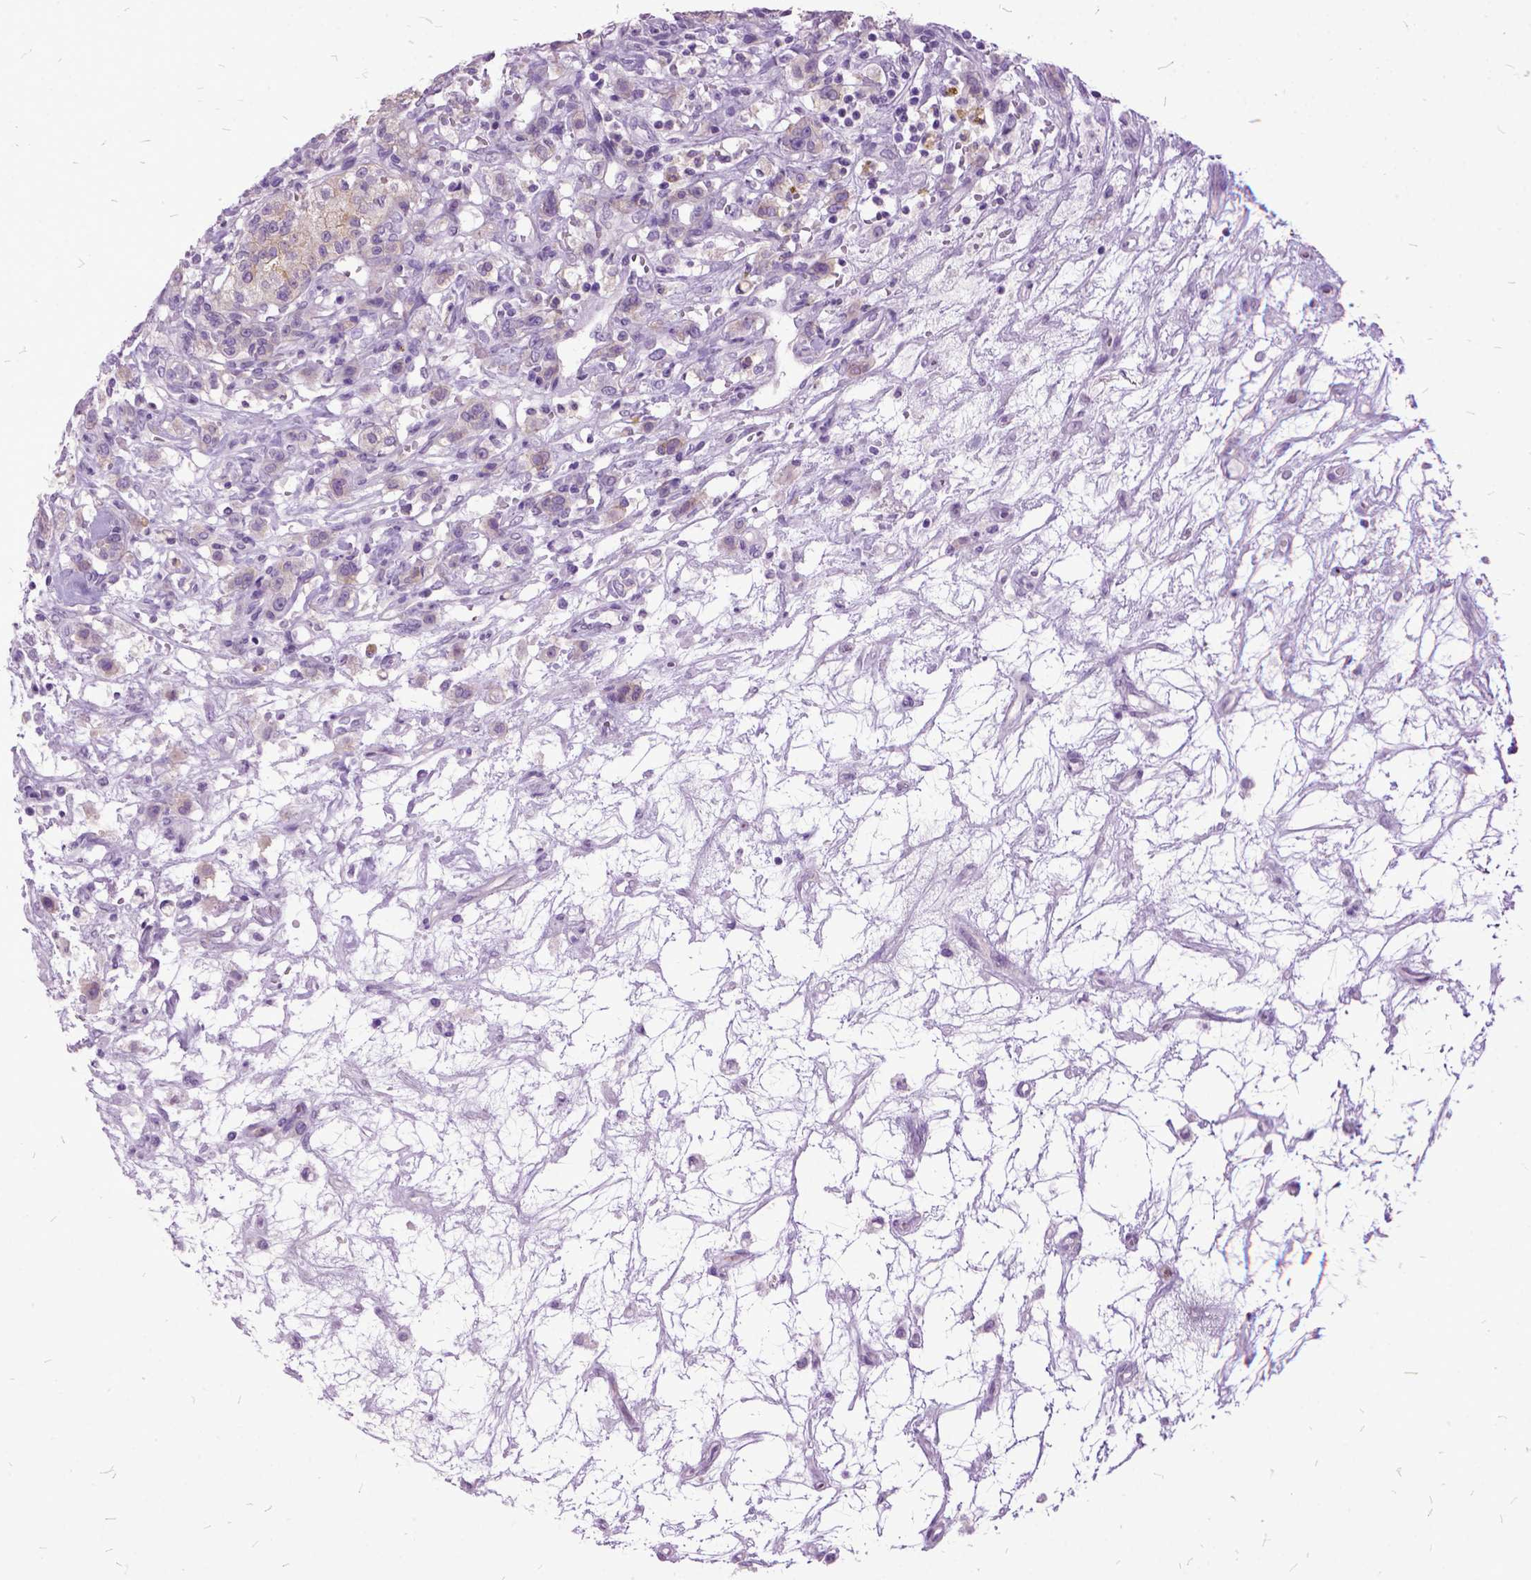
{"staining": {"intensity": "negative", "quantity": "none", "location": "none"}, "tissue": "renal cancer", "cell_type": "Tumor cells", "image_type": "cancer", "snomed": [{"axis": "morphology", "description": "Adenocarcinoma, NOS"}, {"axis": "topography", "description": "Kidney"}], "caption": "Immunohistochemistry photomicrograph of neoplastic tissue: renal adenocarcinoma stained with DAB reveals no significant protein expression in tumor cells.", "gene": "MME", "patient": {"sex": "female", "age": 63}}